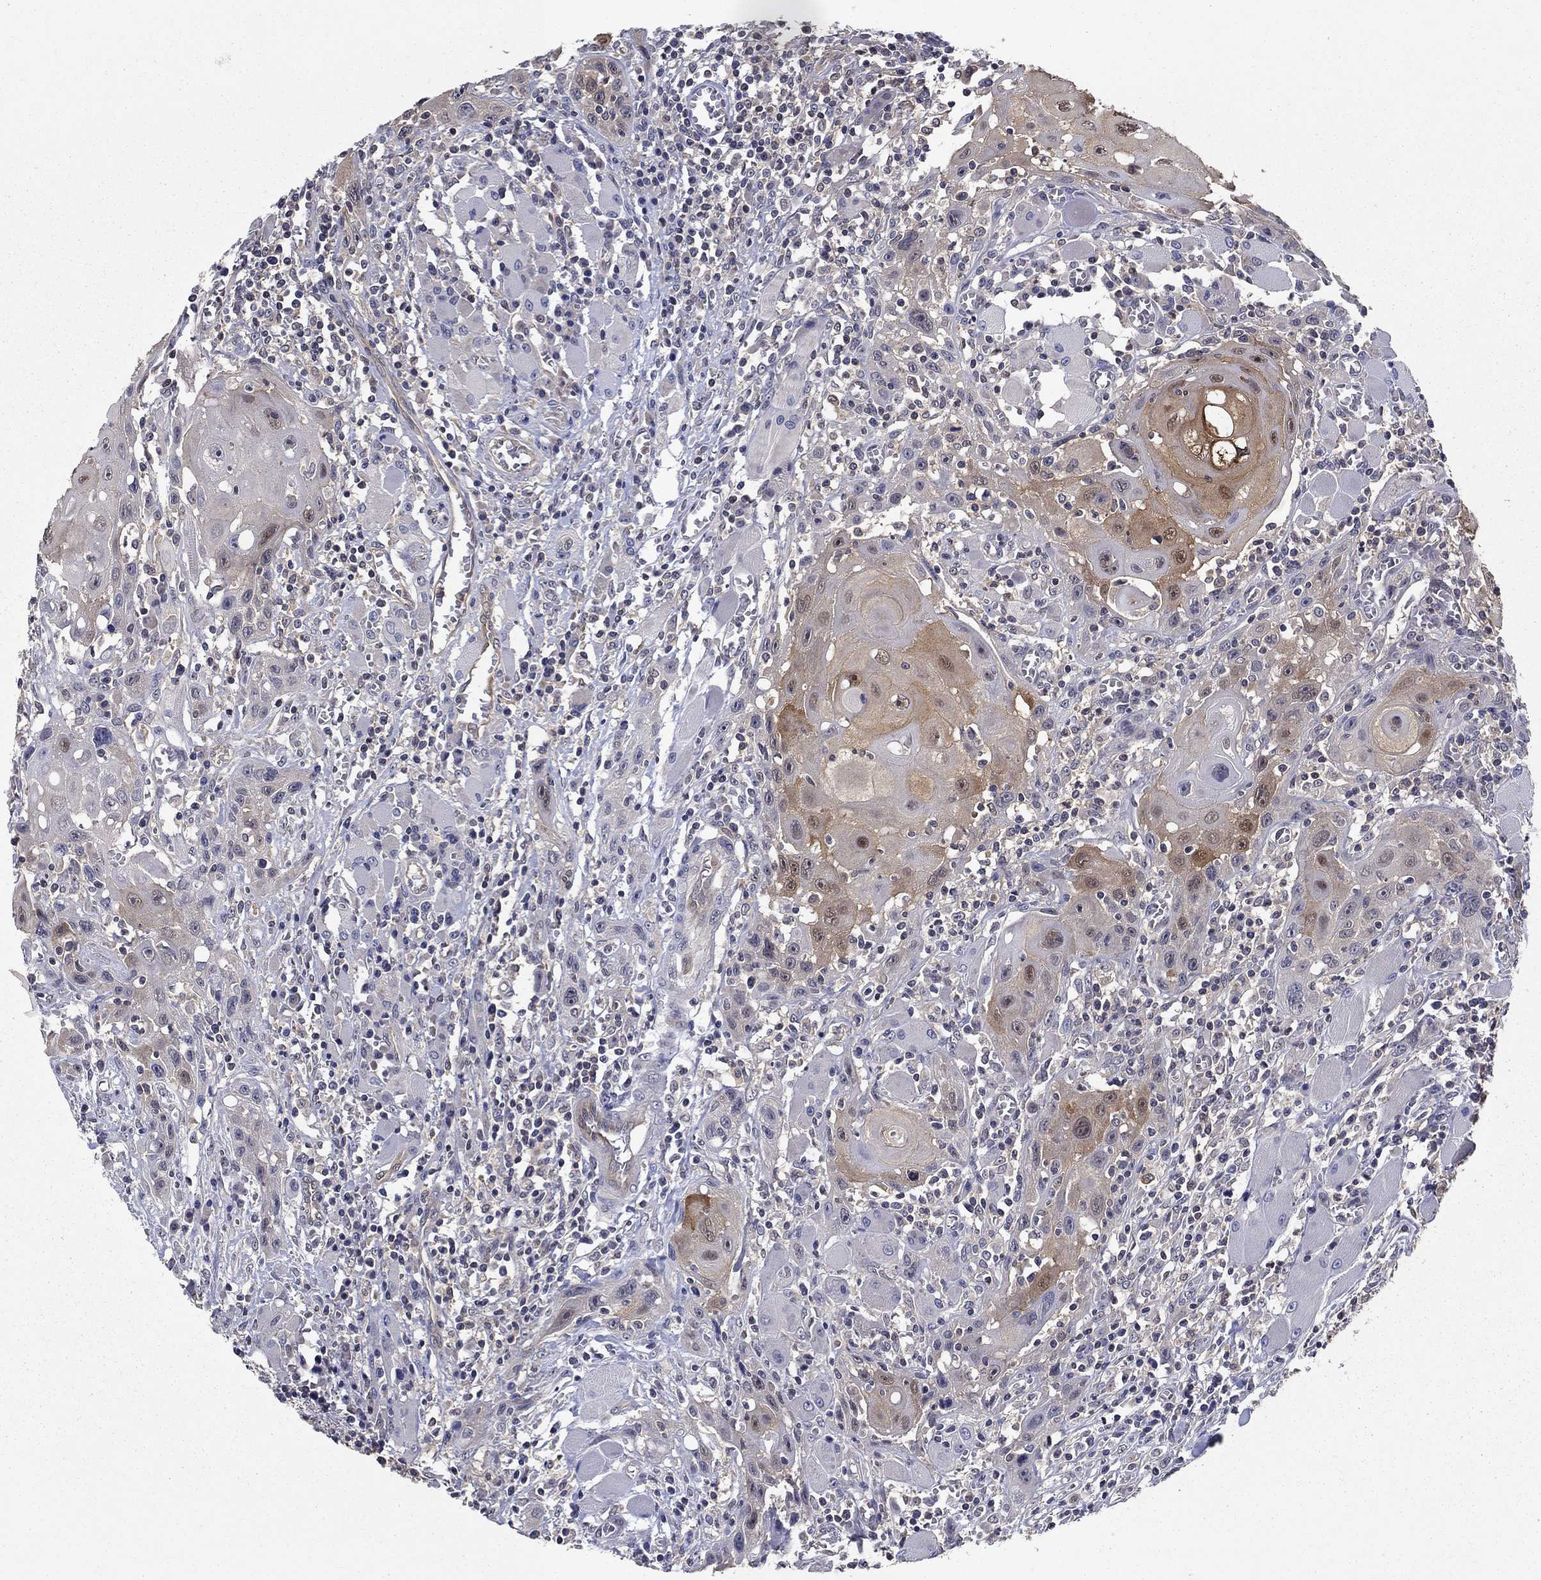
{"staining": {"intensity": "weak", "quantity": "25%-75%", "location": "cytoplasmic/membranous"}, "tissue": "head and neck cancer", "cell_type": "Tumor cells", "image_type": "cancer", "snomed": [{"axis": "morphology", "description": "Normal tissue, NOS"}, {"axis": "morphology", "description": "Squamous cell carcinoma, NOS"}, {"axis": "topography", "description": "Oral tissue"}, {"axis": "topography", "description": "Head-Neck"}], "caption": "Head and neck cancer was stained to show a protein in brown. There is low levels of weak cytoplasmic/membranous staining in about 25%-75% of tumor cells. (DAB IHC with brightfield microscopy, high magnification).", "gene": "GLTP", "patient": {"sex": "male", "age": 71}}